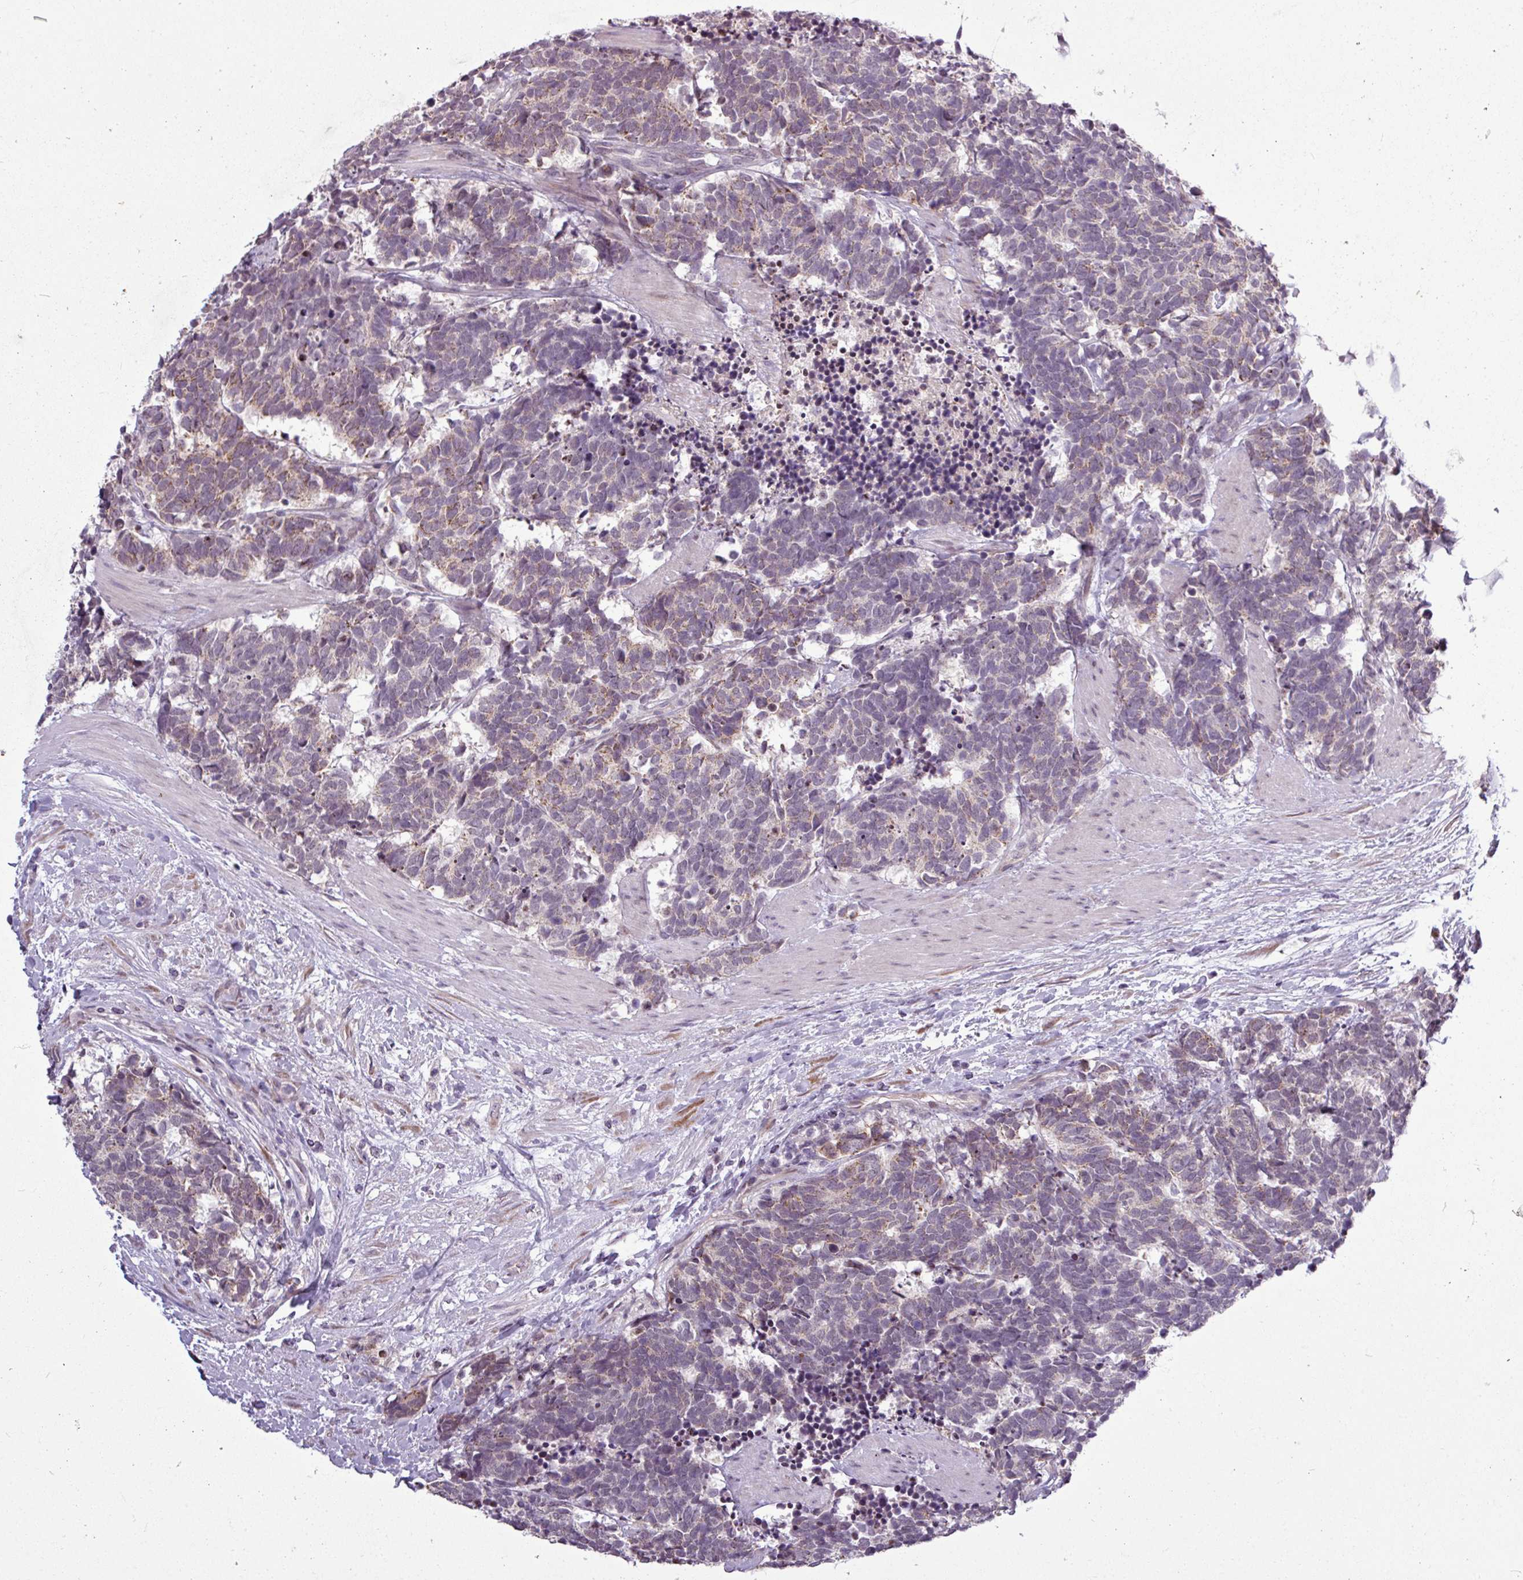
{"staining": {"intensity": "weak", "quantity": "25%-75%", "location": "cytoplasmic/membranous"}, "tissue": "carcinoid", "cell_type": "Tumor cells", "image_type": "cancer", "snomed": [{"axis": "morphology", "description": "Carcinoma, NOS"}, {"axis": "morphology", "description": "Carcinoid, malignant, NOS"}, {"axis": "topography", "description": "Prostate"}], "caption": "Human carcinoma stained with a brown dye reveals weak cytoplasmic/membranous positive expression in about 25%-75% of tumor cells.", "gene": "GPT2", "patient": {"sex": "male", "age": 57}}